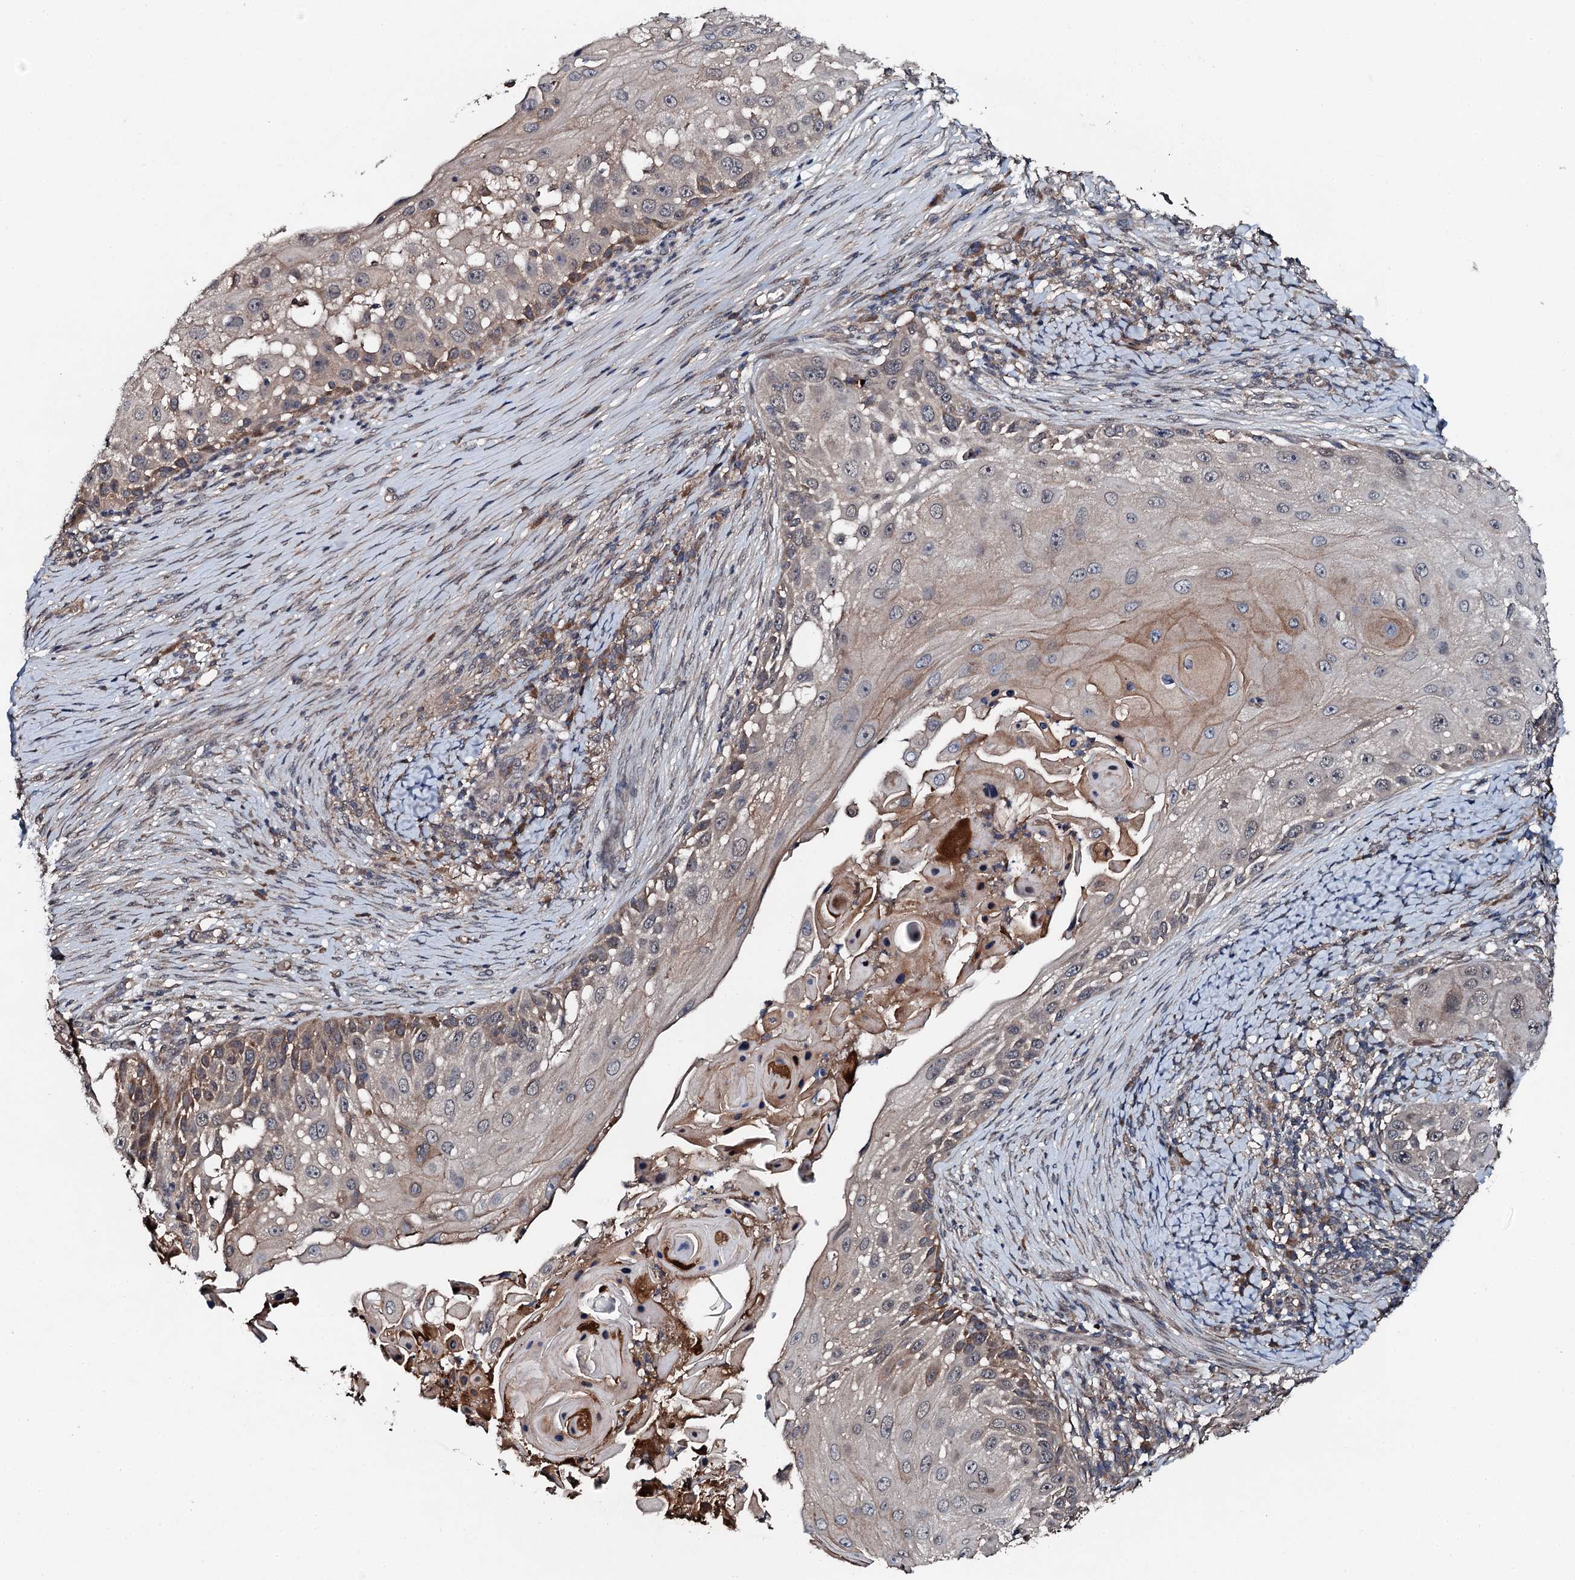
{"staining": {"intensity": "weak", "quantity": "<25%", "location": "cytoplasmic/membranous"}, "tissue": "skin cancer", "cell_type": "Tumor cells", "image_type": "cancer", "snomed": [{"axis": "morphology", "description": "Squamous cell carcinoma, NOS"}, {"axis": "topography", "description": "Skin"}], "caption": "IHC photomicrograph of human skin cancer stained for a protein (brown), which reveals no expression in tumor cells.", "gene": "FLYWCH1", "patient": {"sex": "female", "age": 44}}